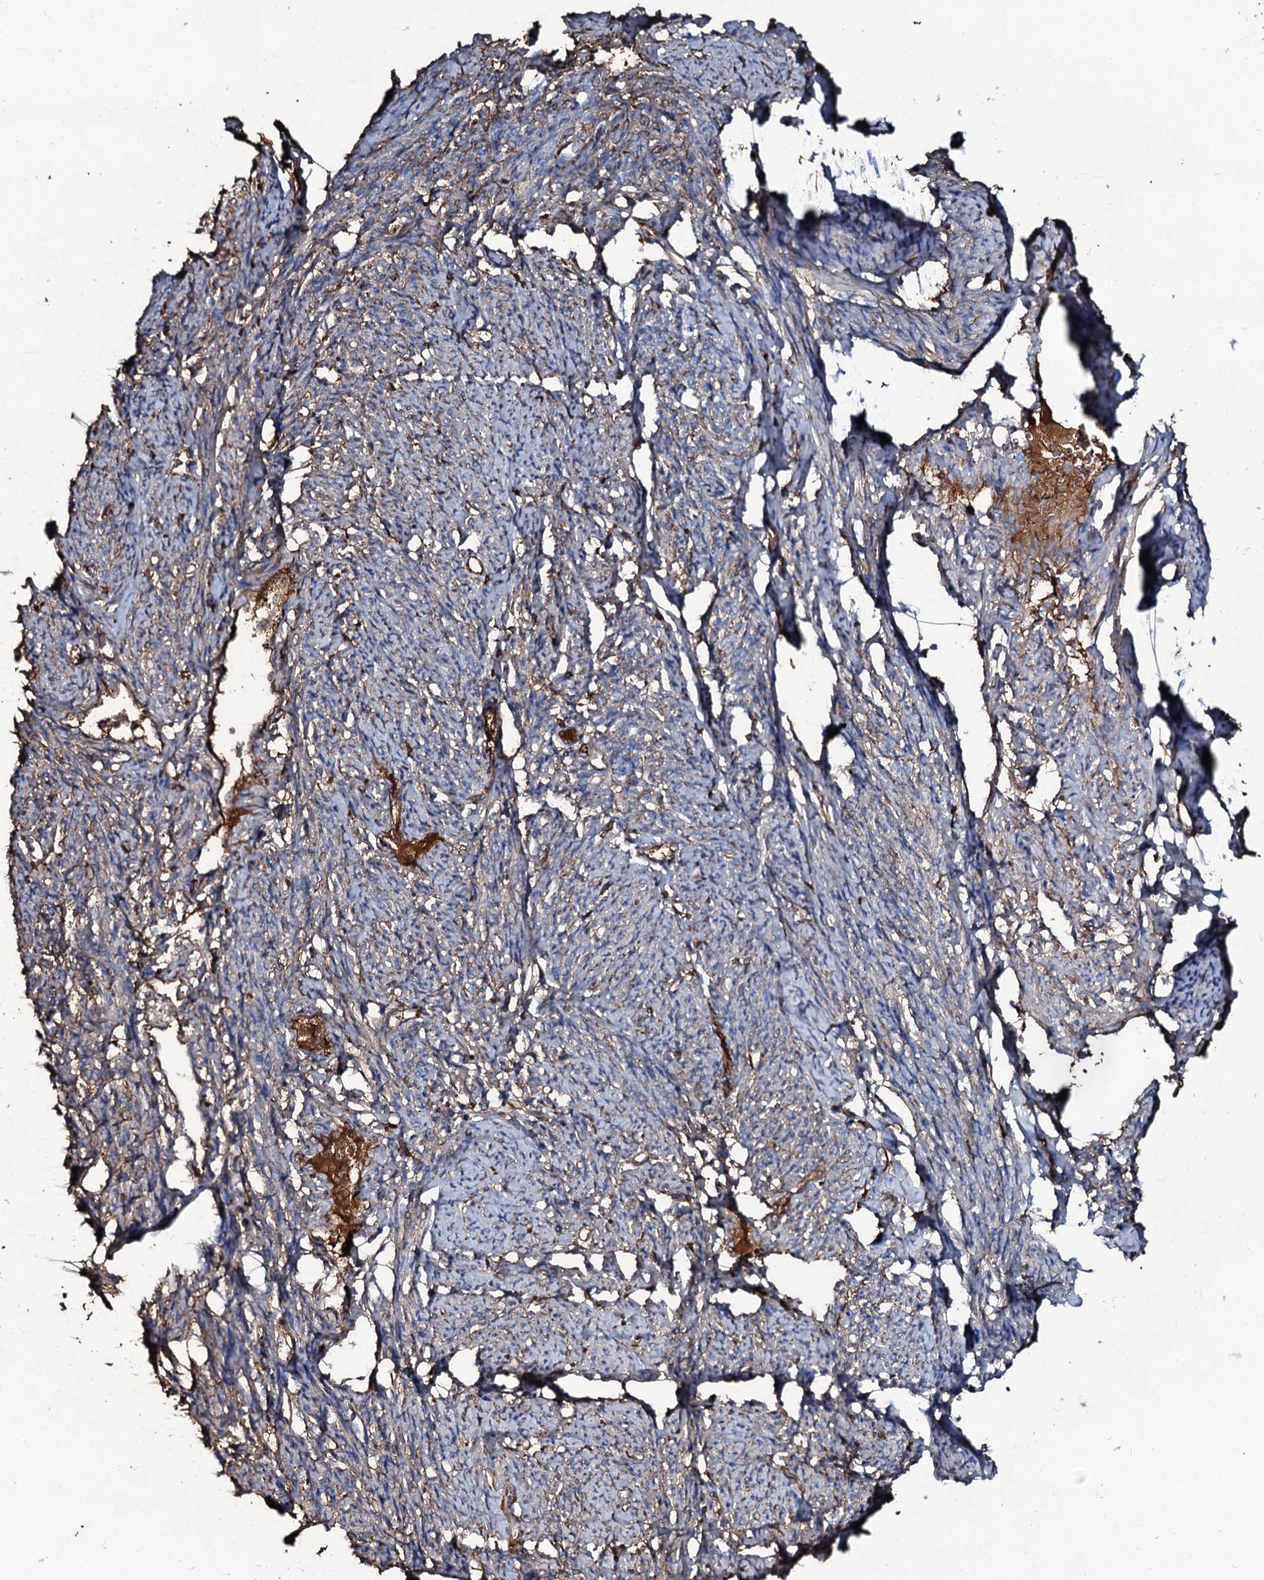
{"staining": {"intensity": "moderate", "quantity": "25%-75%", "location": "cytoplasmic/membranous"}, "tissue": "smooth muscle", "cell_type": "Smooth muscle cells", "image_type": "normal", "snomed": [{"axis": "morphology", "description": "Normal tissue, NOS"}, {"axis": "topography", "description": "Smooth muscle"}, {"axis": "topography", "description": "Uterus"}], "caption": "Smooth muscle stained with immunohistochemistry (IHC) displays moderate cytoplasmic/membranous expression in about 25%-75% of smooth muscle cells. Ihc stains the protein in brown and the nuclei are stained blue.", "gene": "EDN1", "patient": {"sex": "female", "age": 59}}